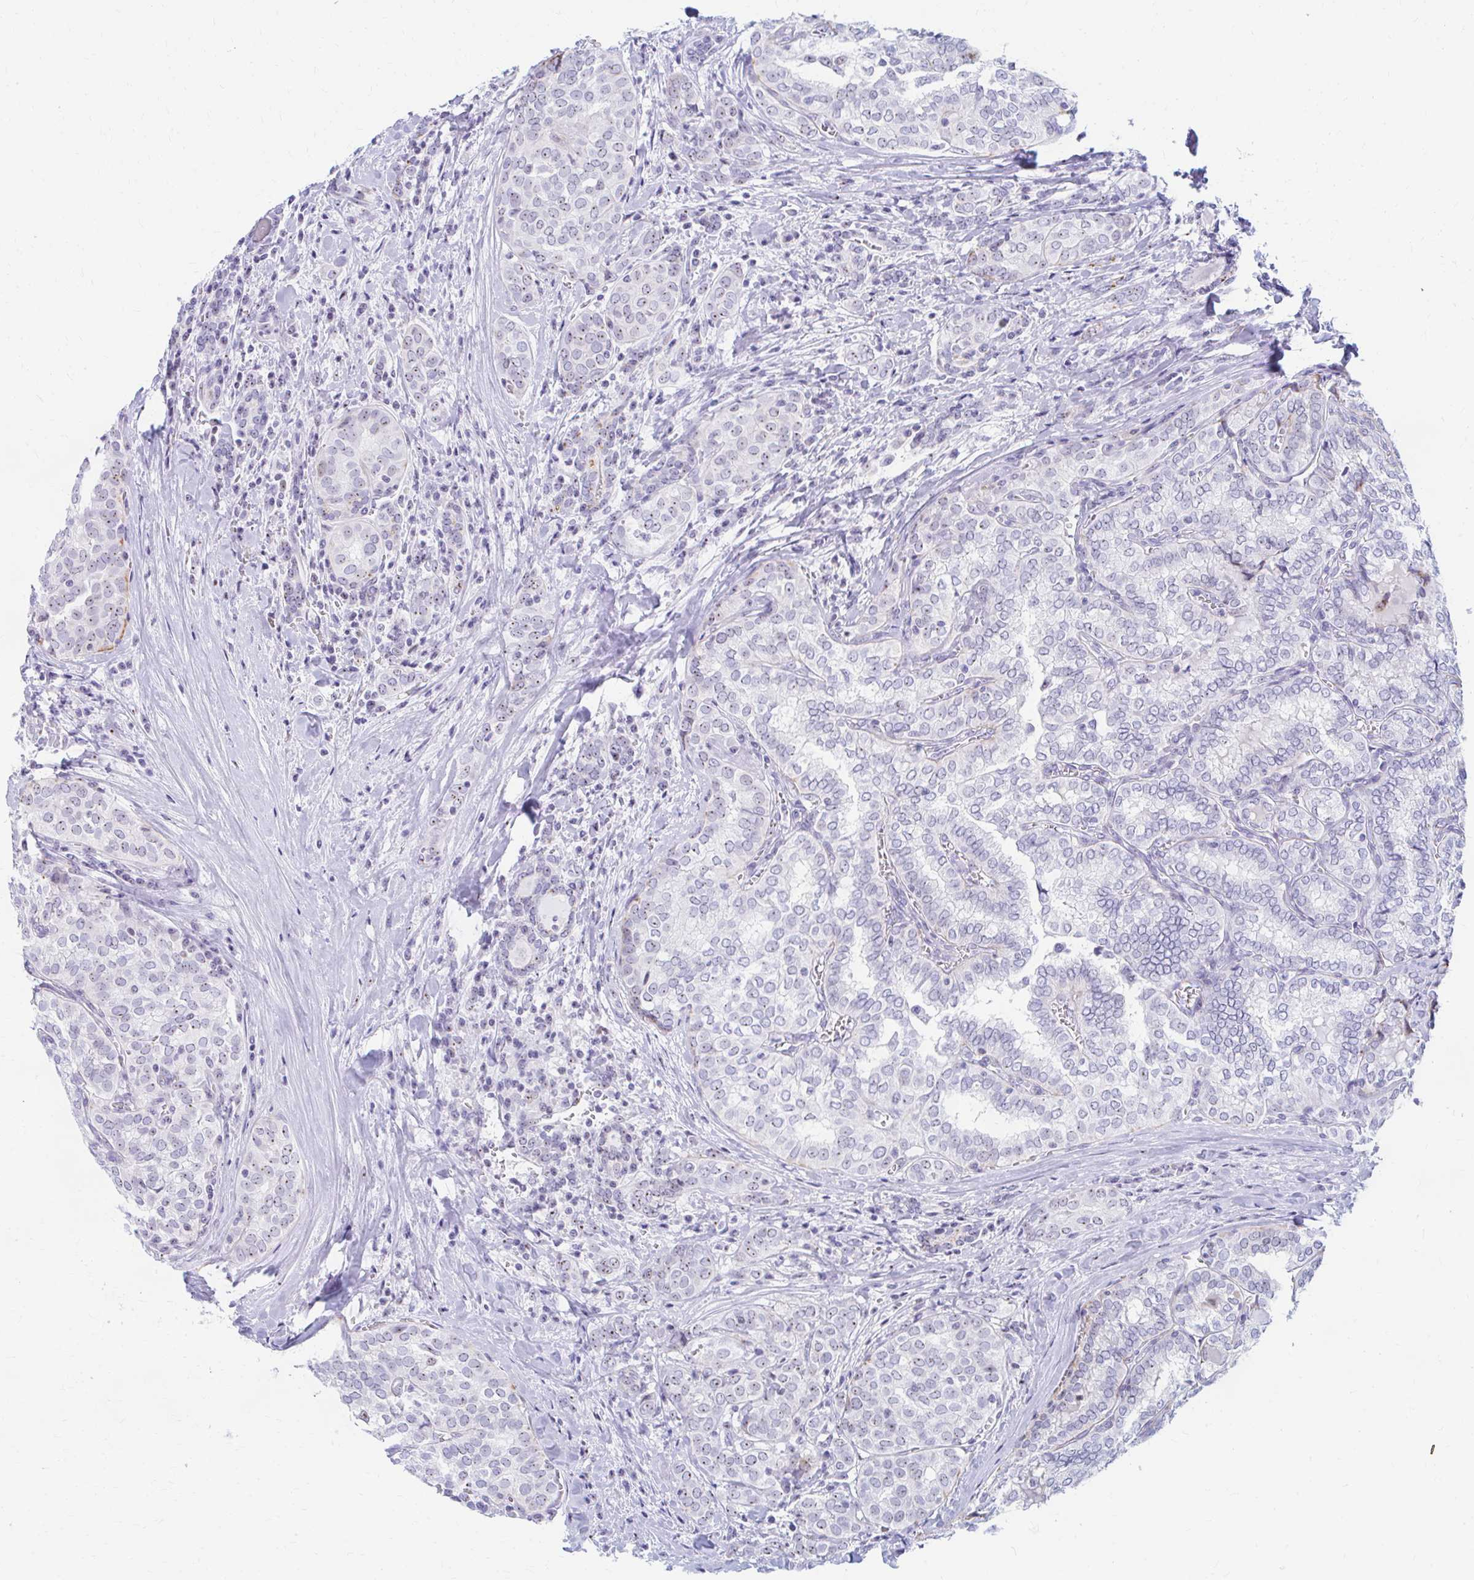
{"staining": {"intensity": "weak", "quantity": ">75%", "location": "nuclear"}, "tissue": "thyroid cancer", "cell_type": "Tumor cells", "image_type": "cancer", "snomed": [{"axis": "morphology", "description": "Papillary adenocarcinoma, NOS"}, {"axis": "topography", "description": "Thyroid gland"}], "caption": "IHC photomicrograph of neoplastic tissue: human thyroid cancer (papillary adenocarcinoma) stained using immunohistochemistry displays low levels of weak protein expression localized specifically in the nuclear of tumor cells, appearing as a nuclear brown color.", "gene": "FTSJ3", "patient": {"sex": "female", "age": 30}}